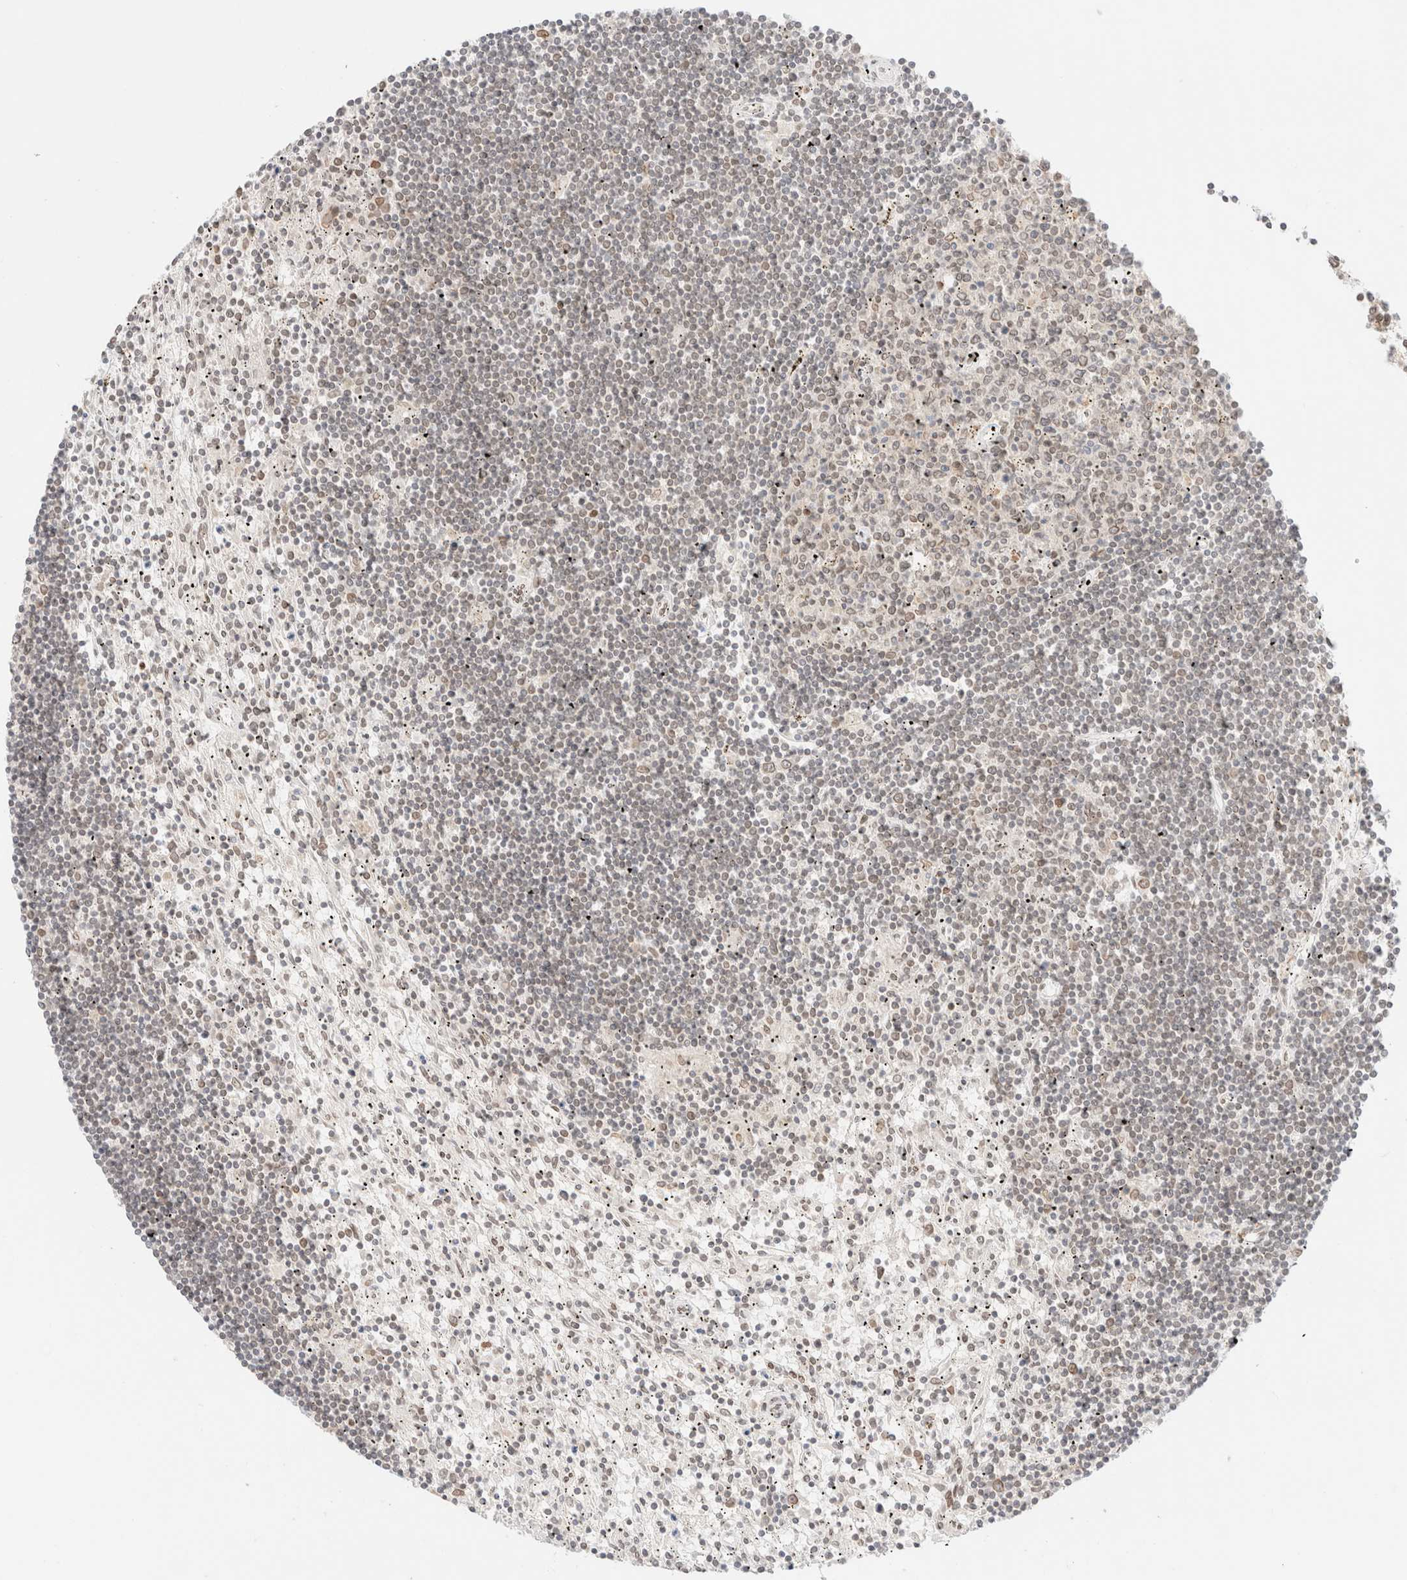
{"staining": {"intensity": "weak", "quantity": "<25%", "location": "nuclear"}, "tissue": "lymphoma", "cell_type": "Tumor cells", "image_type": "cancer", "snomed": [{"axis": "morphology", "description": "Malignant lymphoma, non-Hodgkin's type, Low grade"}, {"axis": "topography", "description": "Spleen"}], "caption": "This is an immunohistochemistry (IHC) micrograph of human malignant lymphoma, non-Hodgkin's type (low-grade). There is no positivity in tumor cells.", "gene": "ZNF770", "patient": {"sex": "male", "age": 76}}